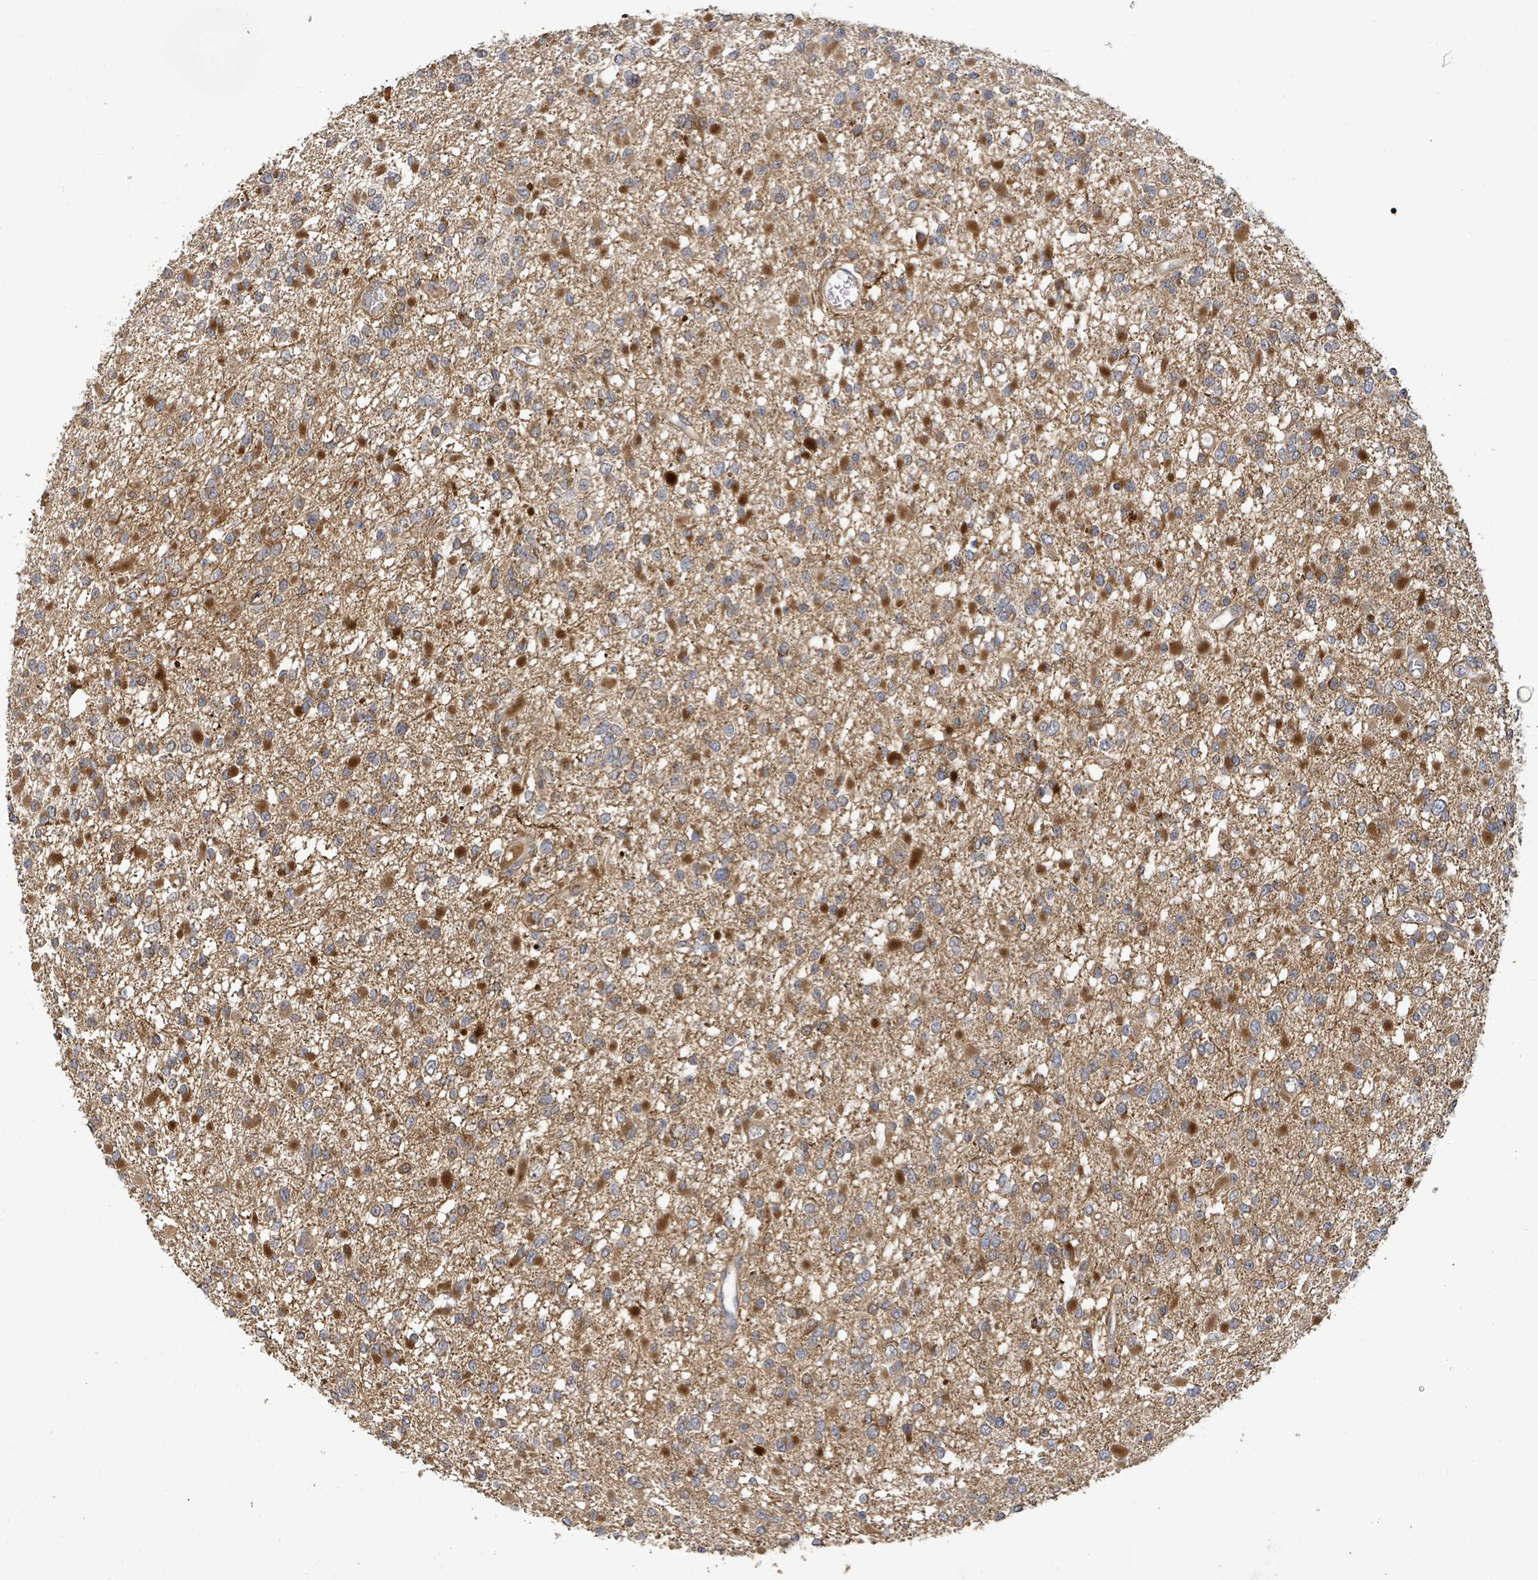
{"staining": {"intensity": "moderate", "quantity": ">75%", "location": "cytoplasmic/membranous"}, "tissue": "glioma", "cell_type": "Tumor cells", "image_type": "cancer", "snomed": [{"axis": "morphology", "description": "Glioma, malignant, Low grade"}, {"axis": "topography", "description": "Brain"}], "caption": "Low-grade glioma (malignant) tissue demonstrates moderate cytoplasmic/membranous positivity in about >75% of tumor cells", "gene": "STARD4", "patient": {"sex": "female", "age": 22}}